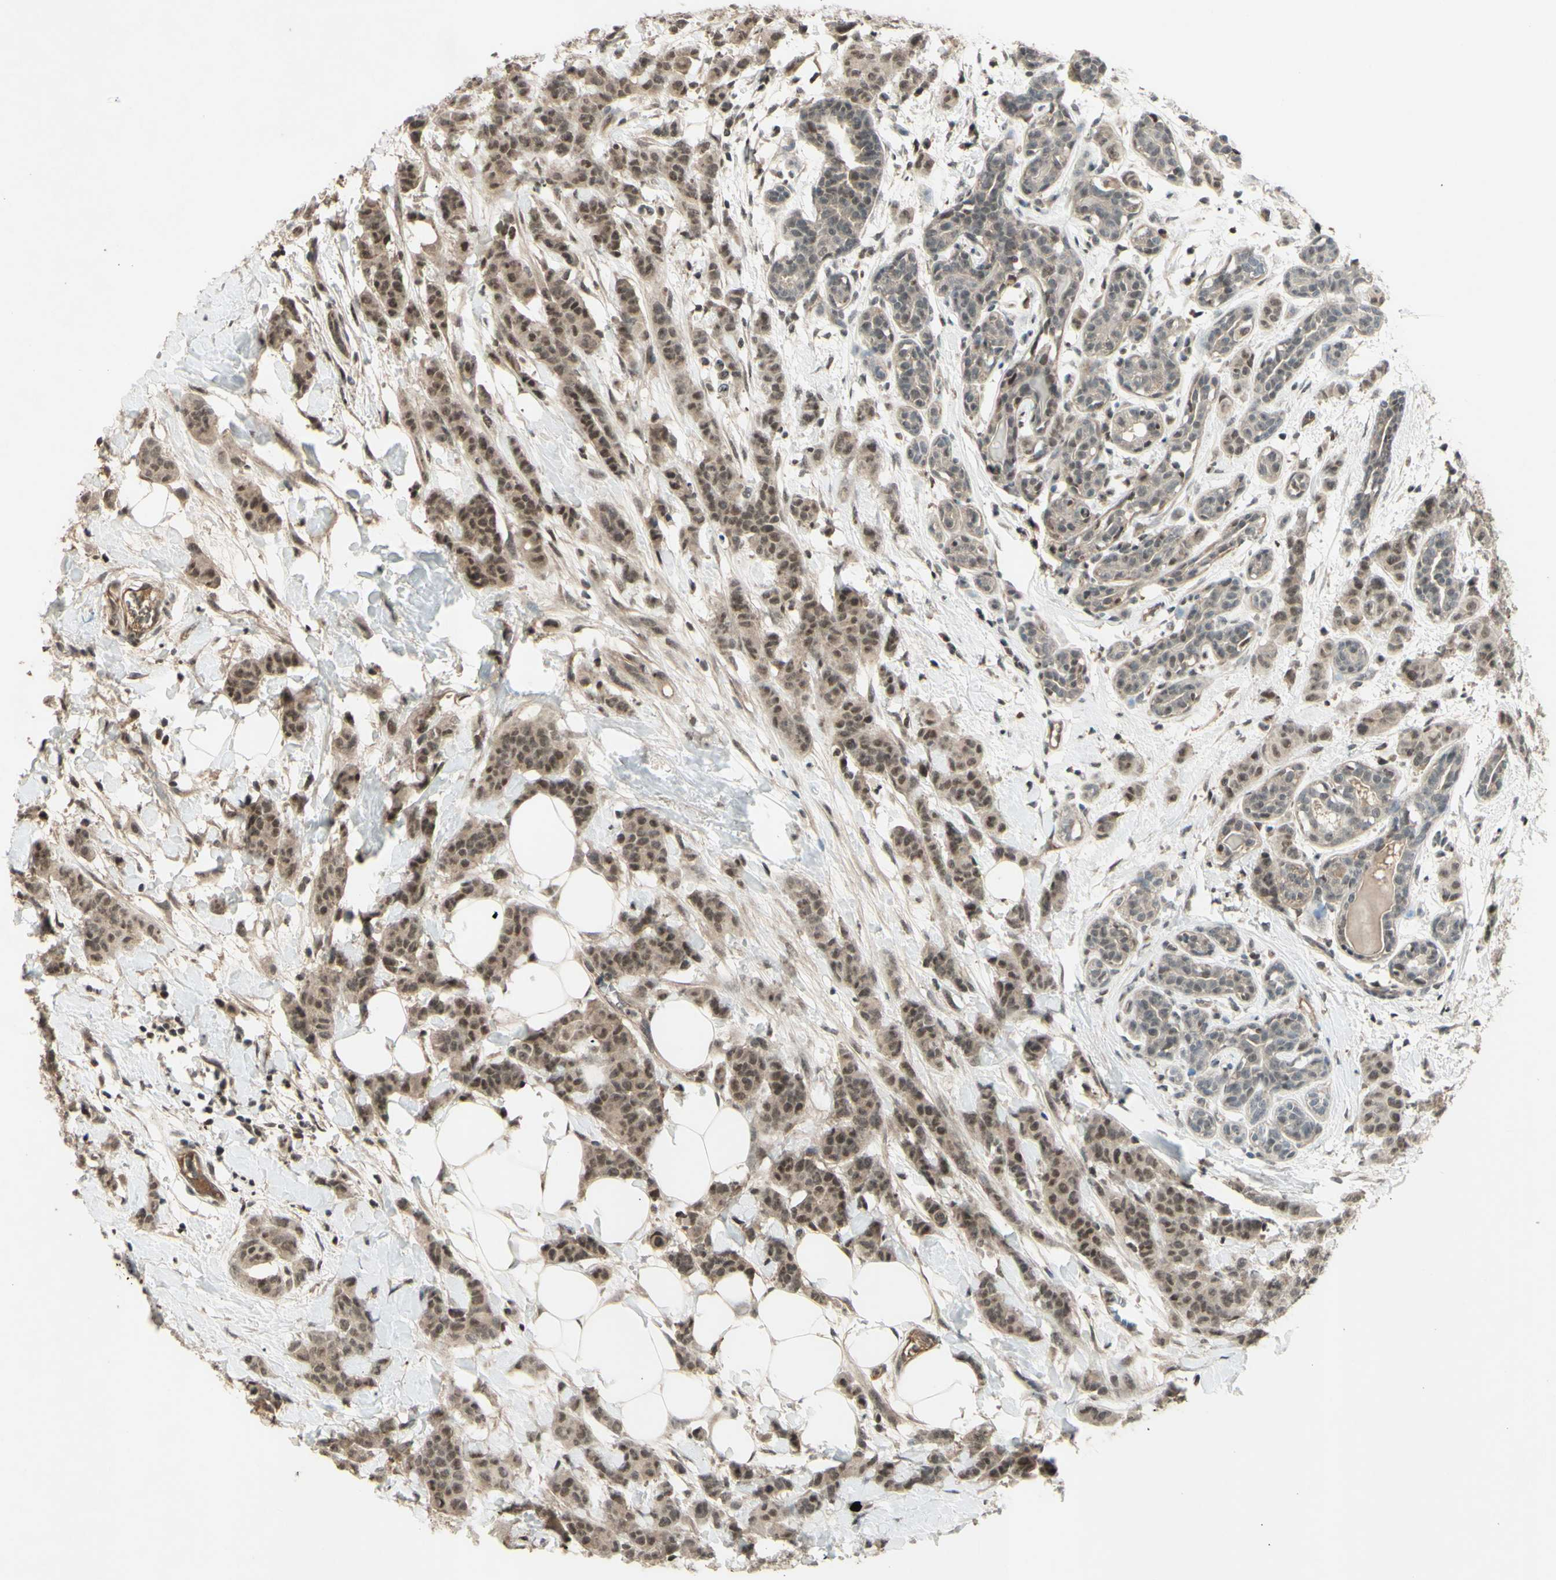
{"staining": {"intensity": "moderate", "quantity": ">75%", "location": "cytoplasmic/membranous,nuclear"}, "tissue": "breast cancer", "cell_type": "Tumor cells", "image_type": "cancer", "snomed": [{"axis": "morphology", "description": "Normal tissue, NOS"}, {"axis": "morphology", "description": "Duct carcinoma"}, {"axis": "topography", "description": "Breast"}], "caption": "This is a micrograph of immunohistochemistry (IHC) staining of intraductal carcinoma (breast), which shows moderate staining in the cytoplasmic/membranous and nuclear of tumor cells.", "gene": "SNW1", "patient": {"sex": "female", "age": 40}}